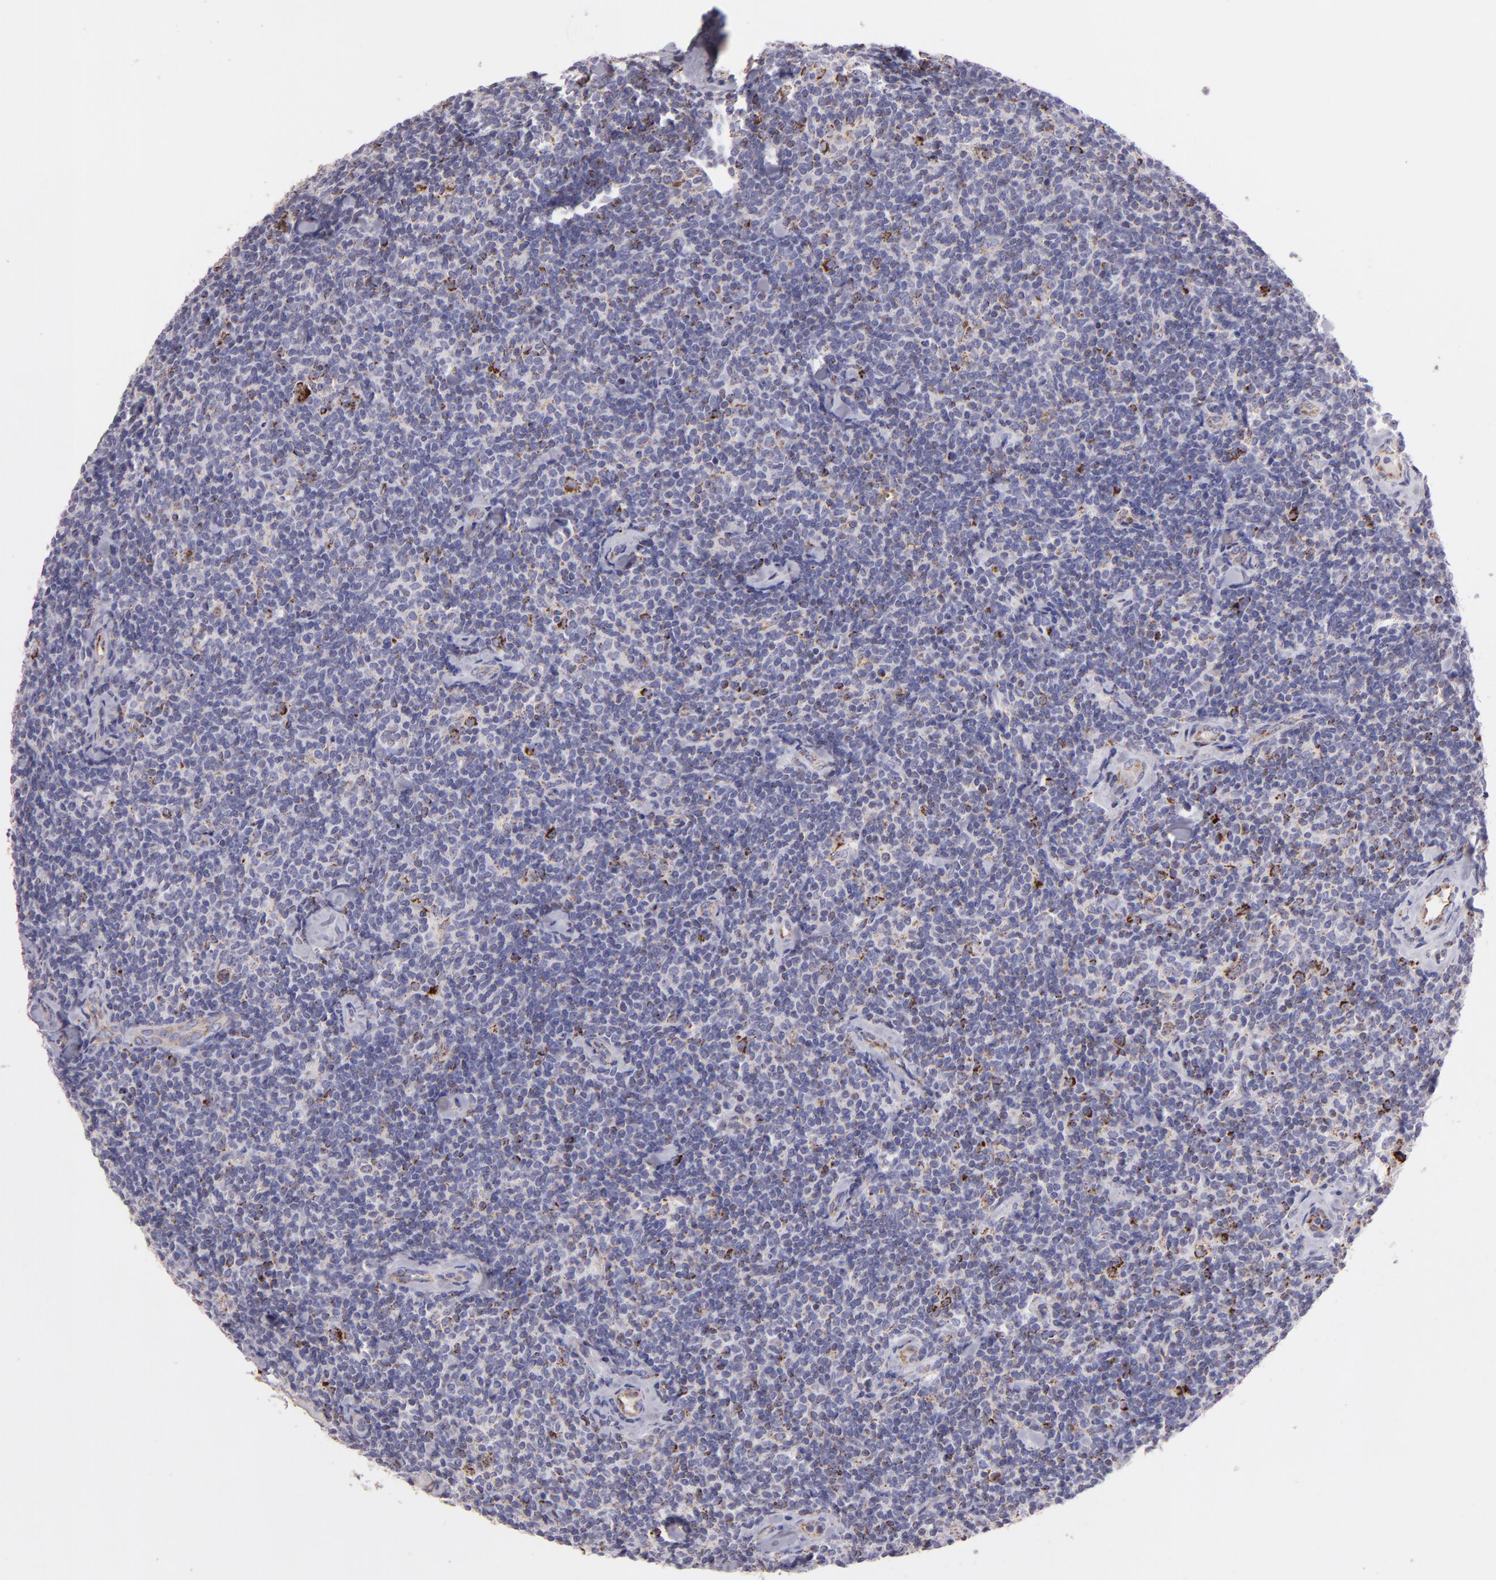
{"staining": {"intensity": "strong", "quantity": "<25%", "location": "cytoplasmic/membranous"}, "tissue": "lymphoma", "cell_type": "Tumor cells", "image_type": "cancer", "snomed": [{"axis": "morphology", "description": "Malignant lymphoma, non-Hodgkin's type, Low grade"}, {"axis": "topography", "description": "Lymph node"}], "caption": "The image displays immunohistochemical staining of malignant lymphoma, non-Hodgkin's type (low-grade). There is strong cytoplasmic/membranous staining is identified in about <25% of tumor cells.", "gene": "HSPD1", "patient": {"sex": "female", "age": 56}}